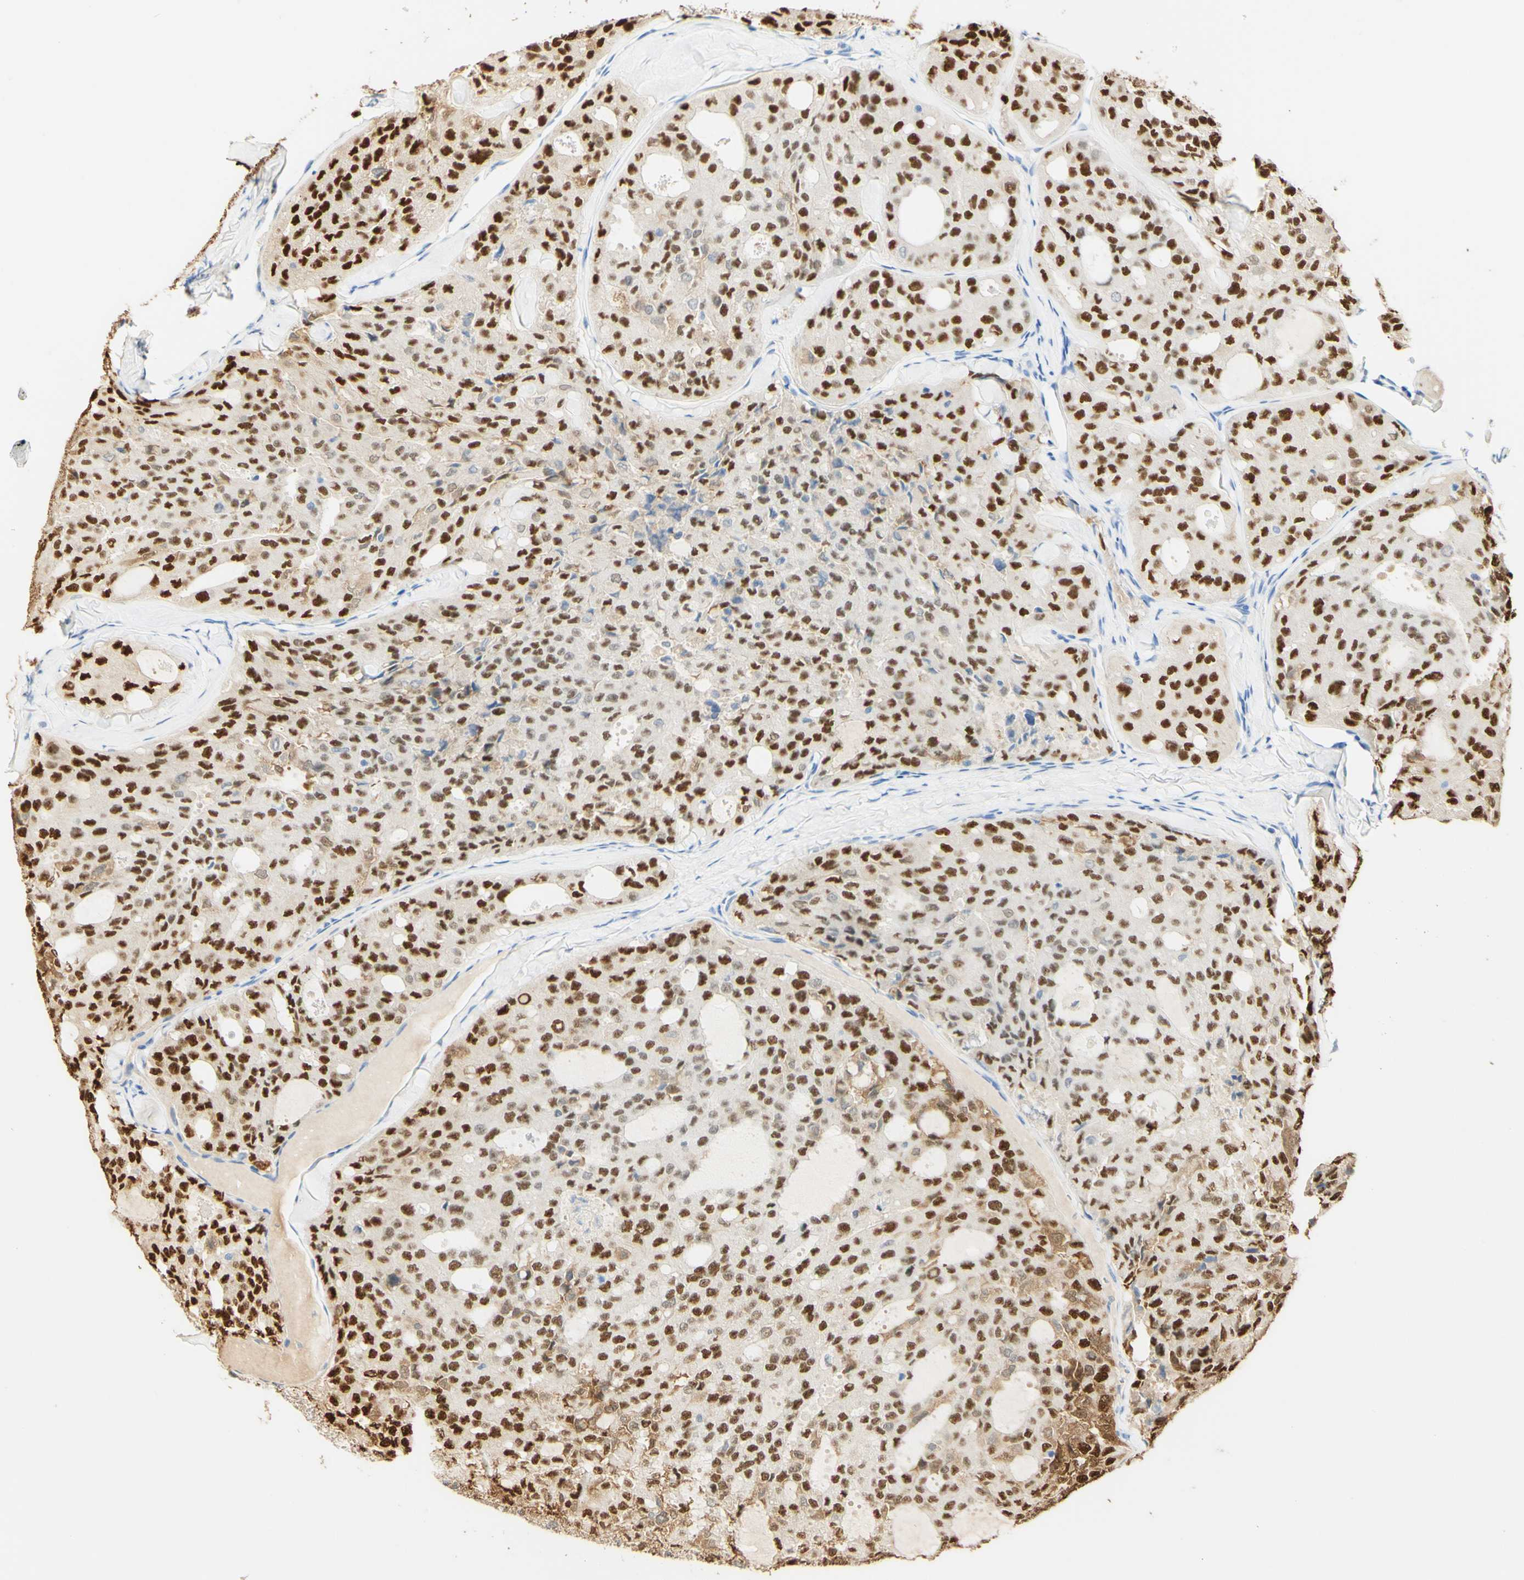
{"staining": {"intensity": "strong", "quantity": ">75%", "location": "nuclear"}, "tissue": "thyroid cancer", "cell_type": "Tumor cells", "image_type": "cancer", "snomed": [{"axis": "morphology", "description": "Follicular adenoma carcinoma, NOS"}, {"axis": "topography", "description": "Thyroid gland"}], "caption": "Thyroid cancer stained for a protein demonstrates strong nuclear positivity in tumor cells.", "gene": "MAP3K4", "patient": {"sex": "male", "age": 75}}